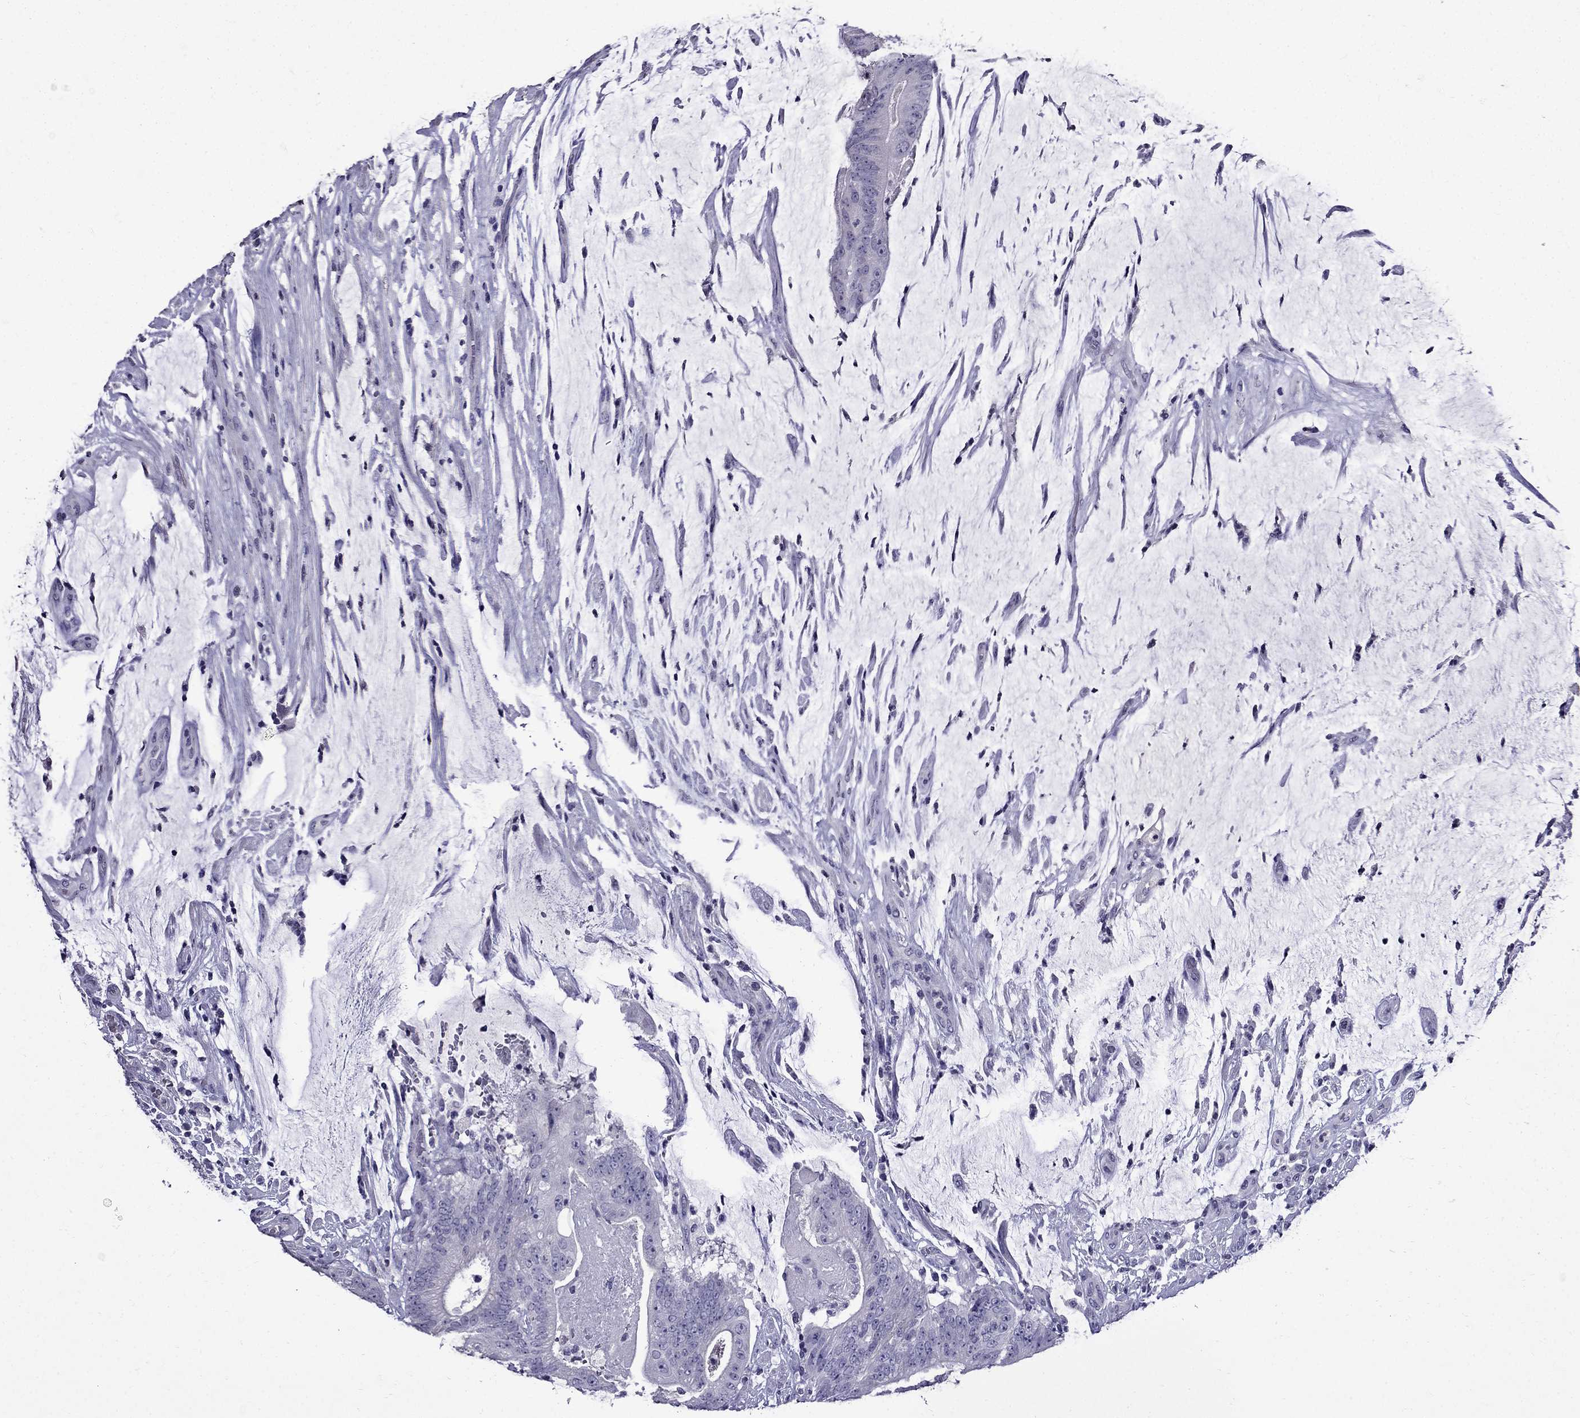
{"staining": {"intensity": "negative", "quantity": "none", "location": "none"}, "tissue": "colorectal cancer", "cell_type": "Tumor cells", "image_type": "cancer", "snomed": [{"axis": "morphology", "description": "Adenocarcinoma, NOS"}, {"axis": "topography", "description": "Colon"}], "caption": "Protein analysis of adenocarcinoma (colorectal) shows no significant positivity in tumor cells.", "gene": "DNAH17", "patient": {"sex": "female", "age": 43}}